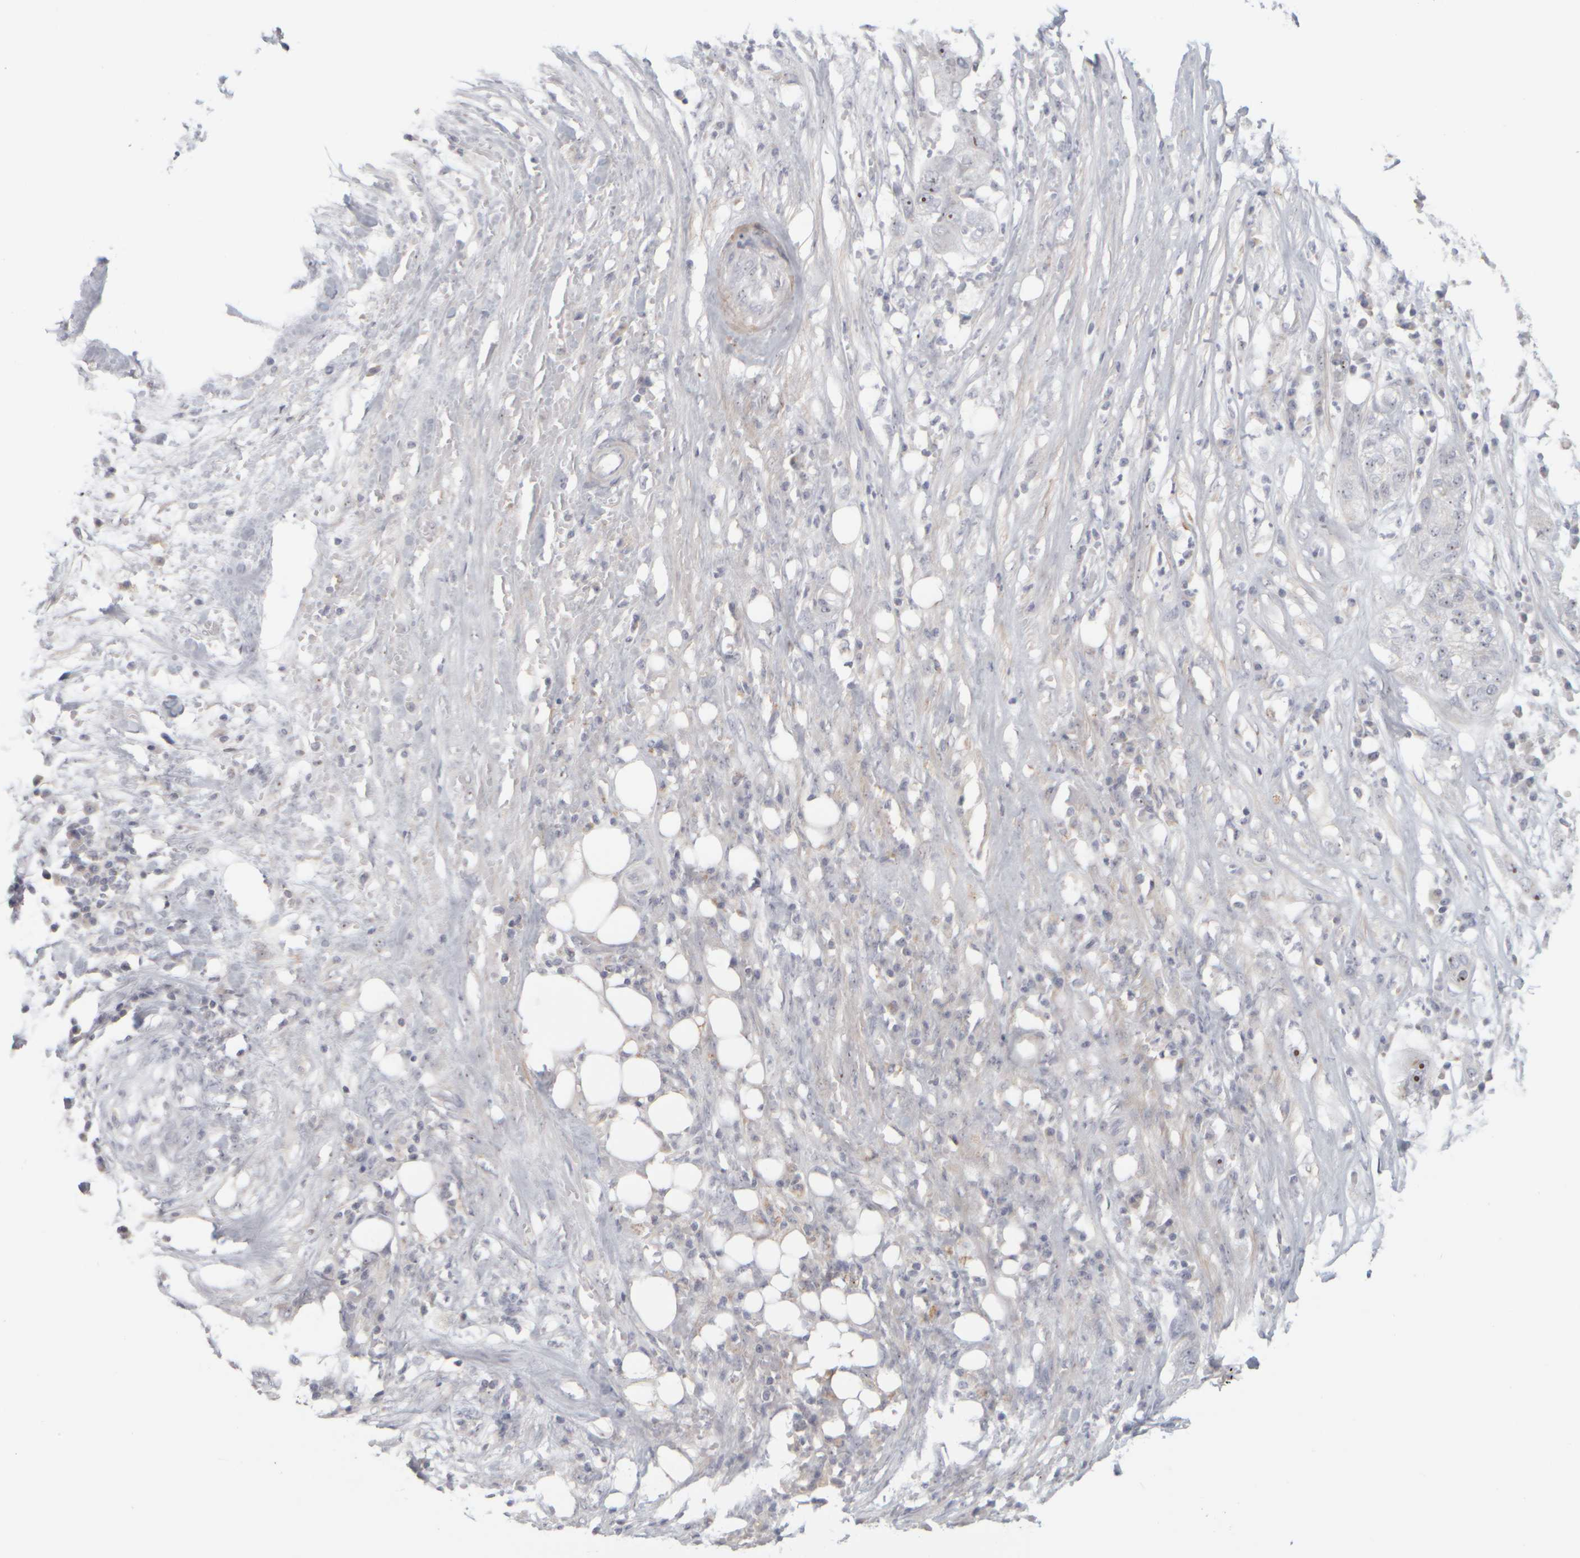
{"staining": {"intensity": "strong", "quantity": "<25%", "location": "nuclear"}, "tissue": "pancreatic cancer", "cell_type": "Tumor cells", "image_type": "cancer", "snomed": [{"axis": "morphology", "description": "Adenocarcinoma, NOS"}, {"axis": "topography", "description": "Pancreas"}], "caption": "Pancreatic cancer (adenocarcinoma) tissue exhibits strong nuclear expression in about <25% of tumor cells", "gene": "DCXR", "patient": {"sex": "female", "age": 78}}